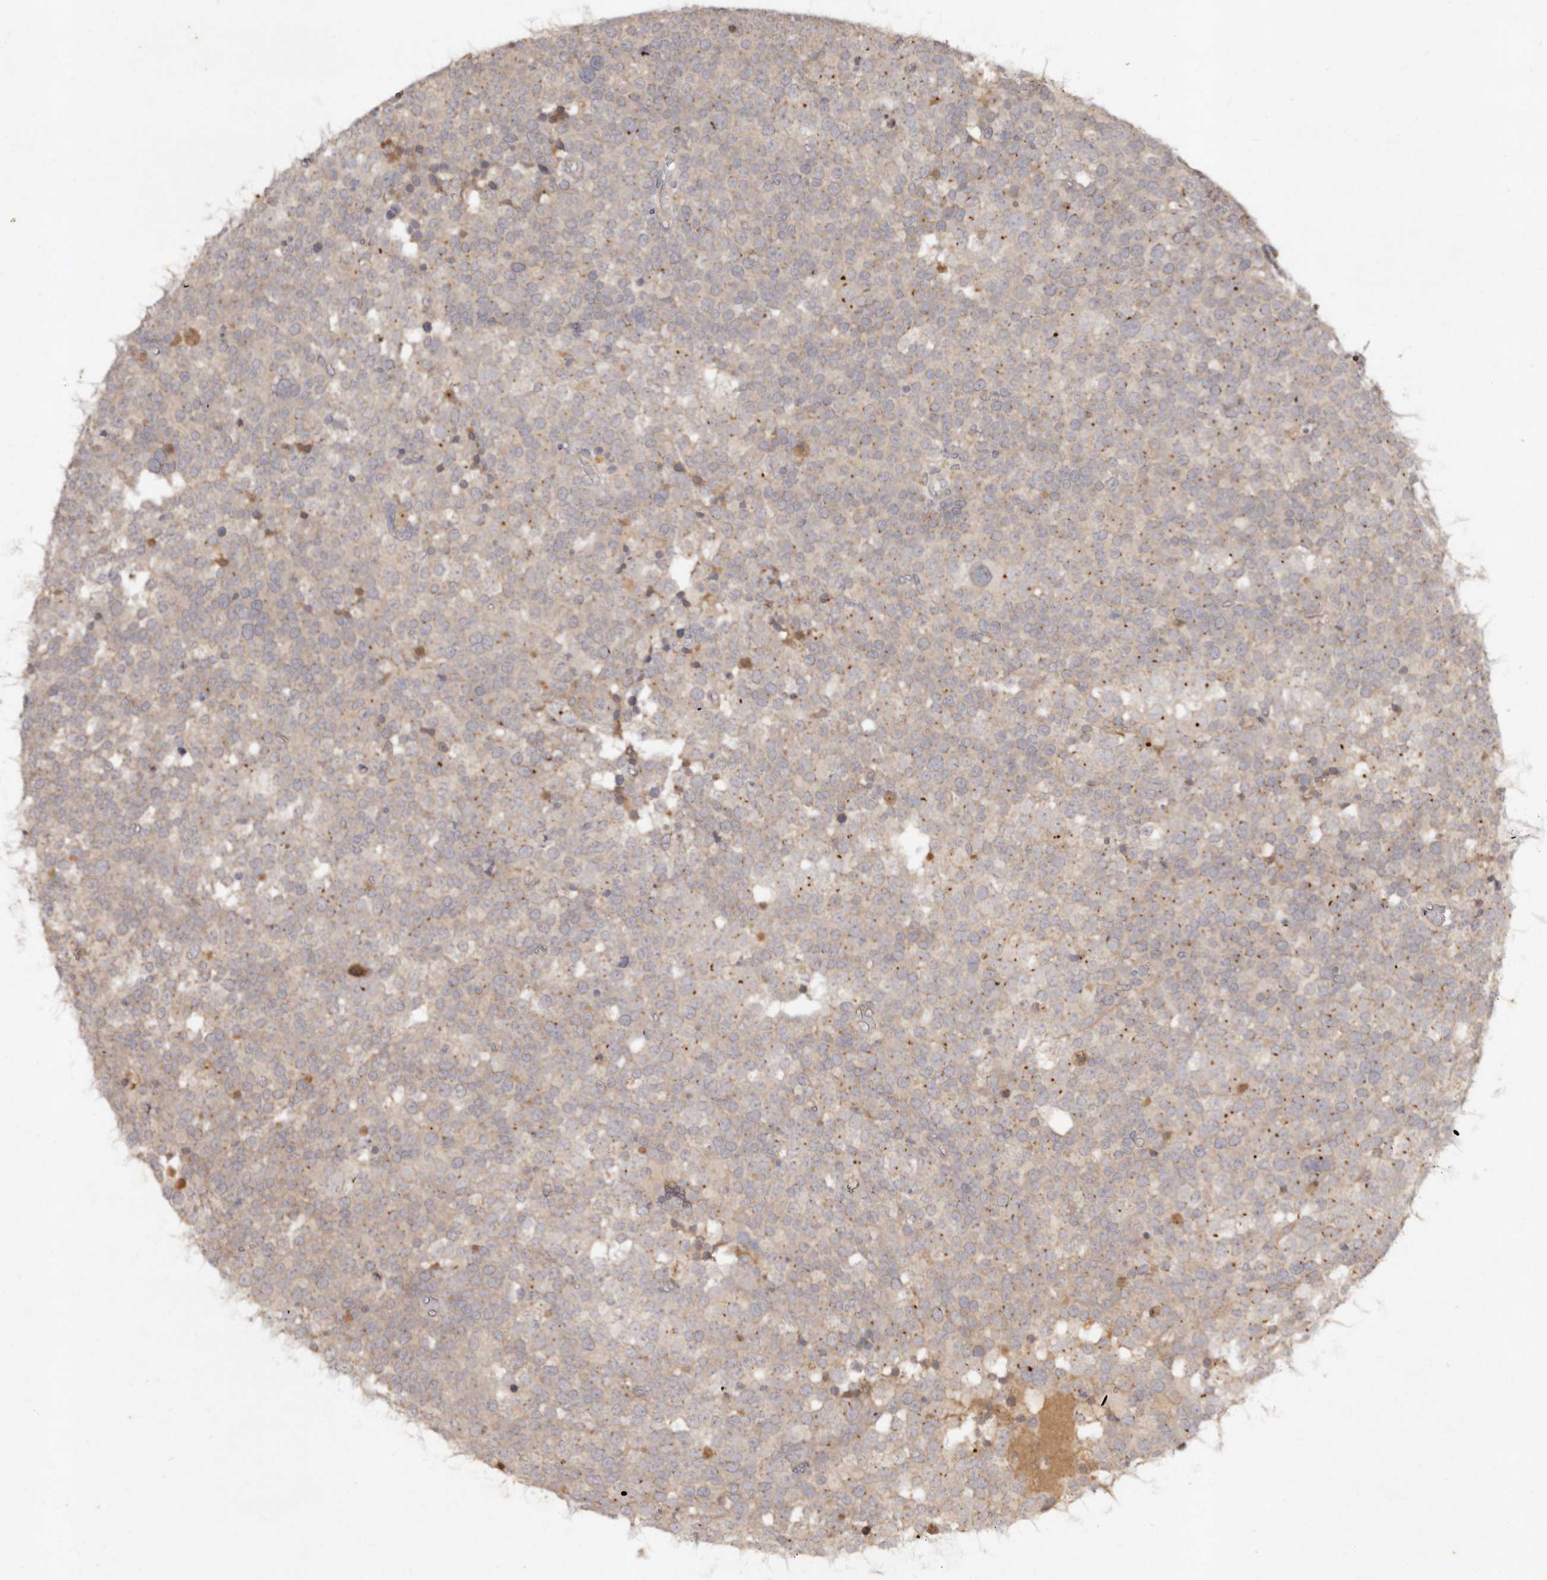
{"staining": {"intensity": "weak", "quantity": "<25%", "location": "cytoplasmic/membranous"}, "tissue": "testis cancer", "cell_type": "Tumor cells", "image_type": "cancer", "snomed": [{"axis": "morphology", "description": "Seminoma, NOS"}, {"axis": "topography", "description": "Testis"}], "caption": "High power microscopy histopathology image of an immunohistochemistry photomicrograph of seminoma (testis), revealing no significant positivity in tumor cells.", "gene": "LCORL", "patient": {"sex": "male", "age": 71}}